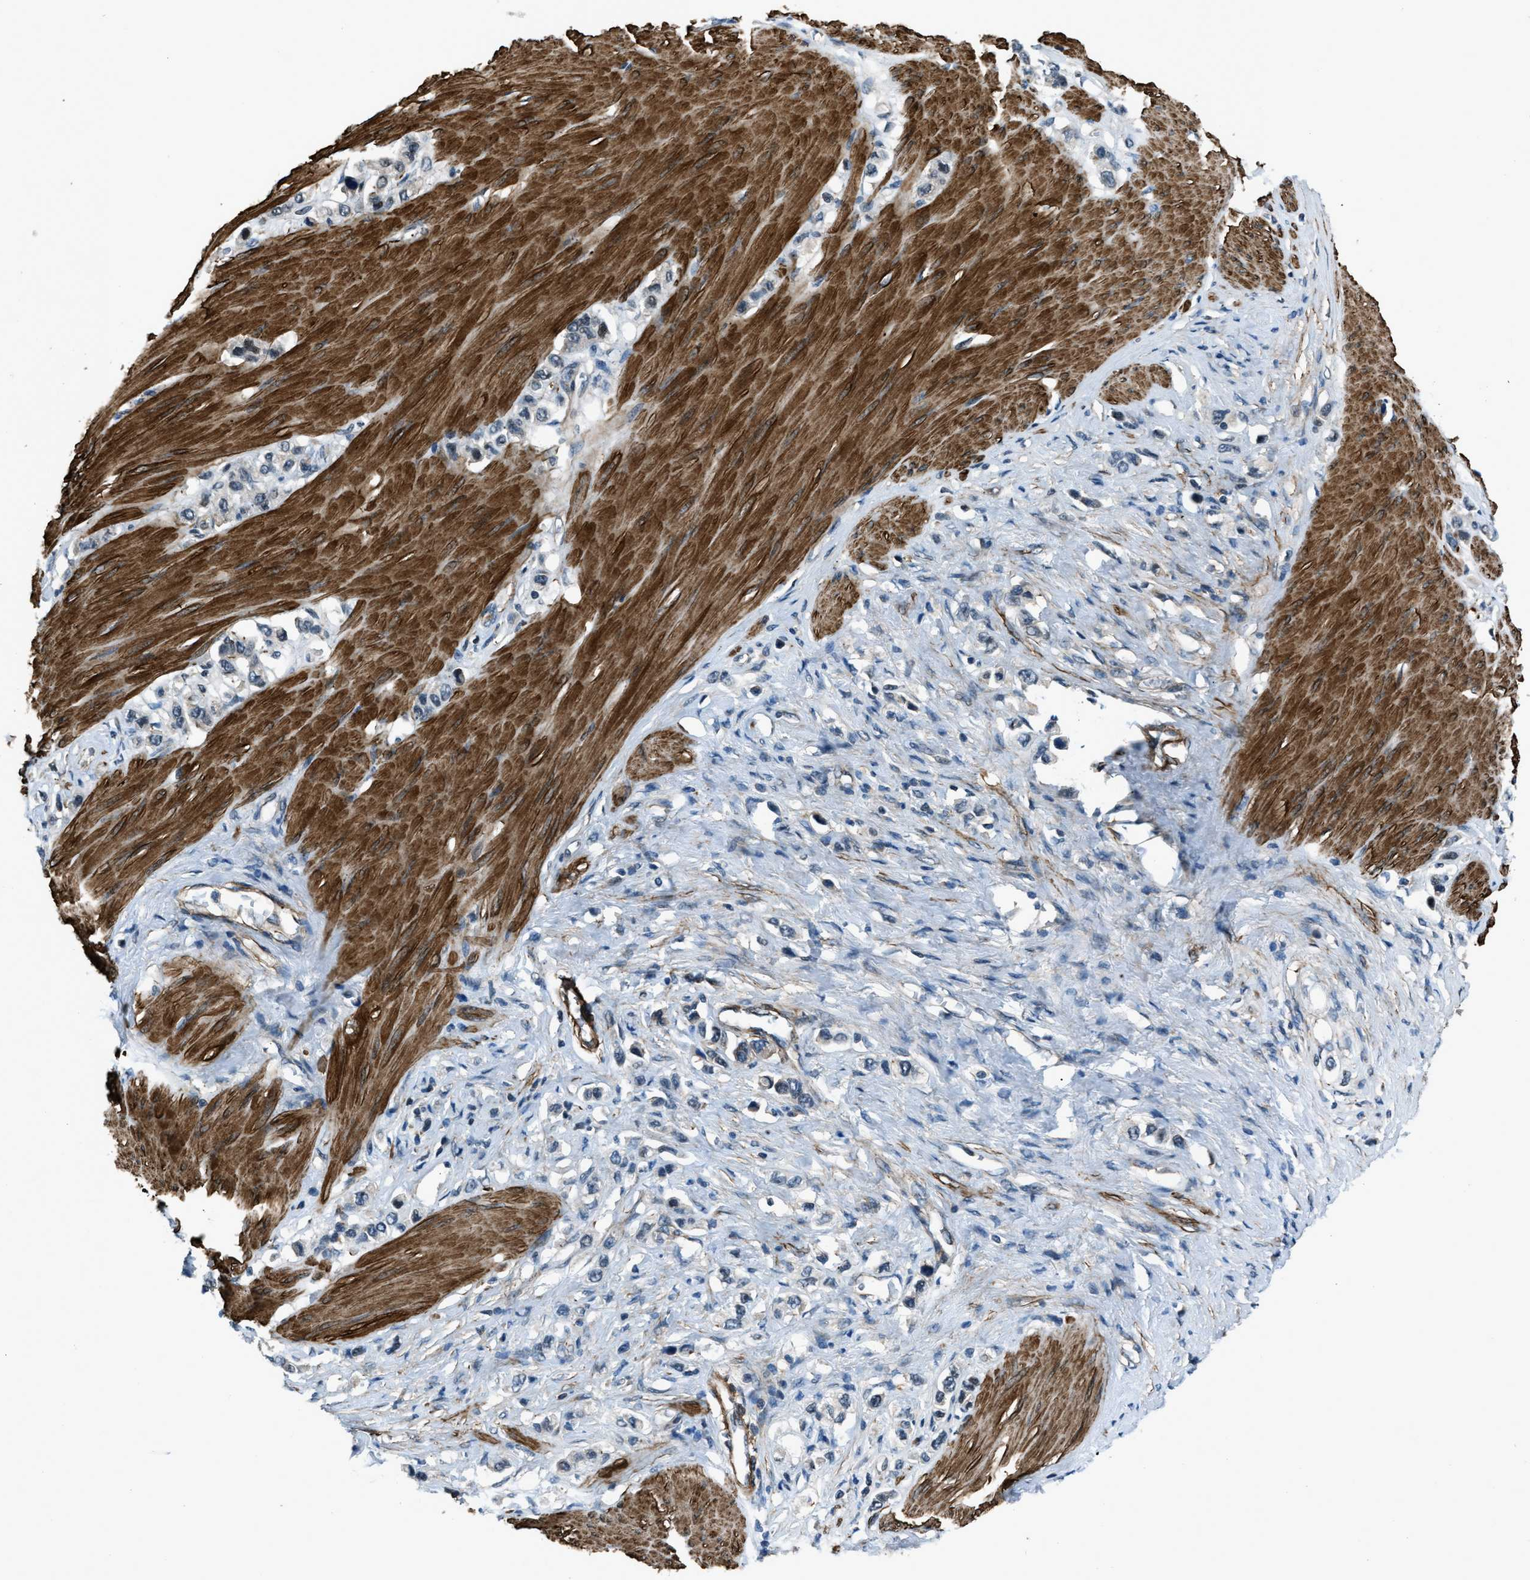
{"staining": {"intensity": "negative", "quantity": "none", "location": "none"}, "tissue": "stomach cancer", "cell_type": "Tumor cells", "image_type": "cancer", "snomed": [{"axis": "morphology", "description": "Adenocarcinoma, NOS"}, {"axis": "topography", "description": "Stomach"}], "caption": "Tumor cells are negative for brown protein staining in adenocarcinoma (stomach). (DAB (3,3'-diaminobenzidine) immunohistochemistry visualized using brightfield microscopy, high magnification).", "gene": "NUDCD3", "patient": {"sex": "female", "age": 65}}